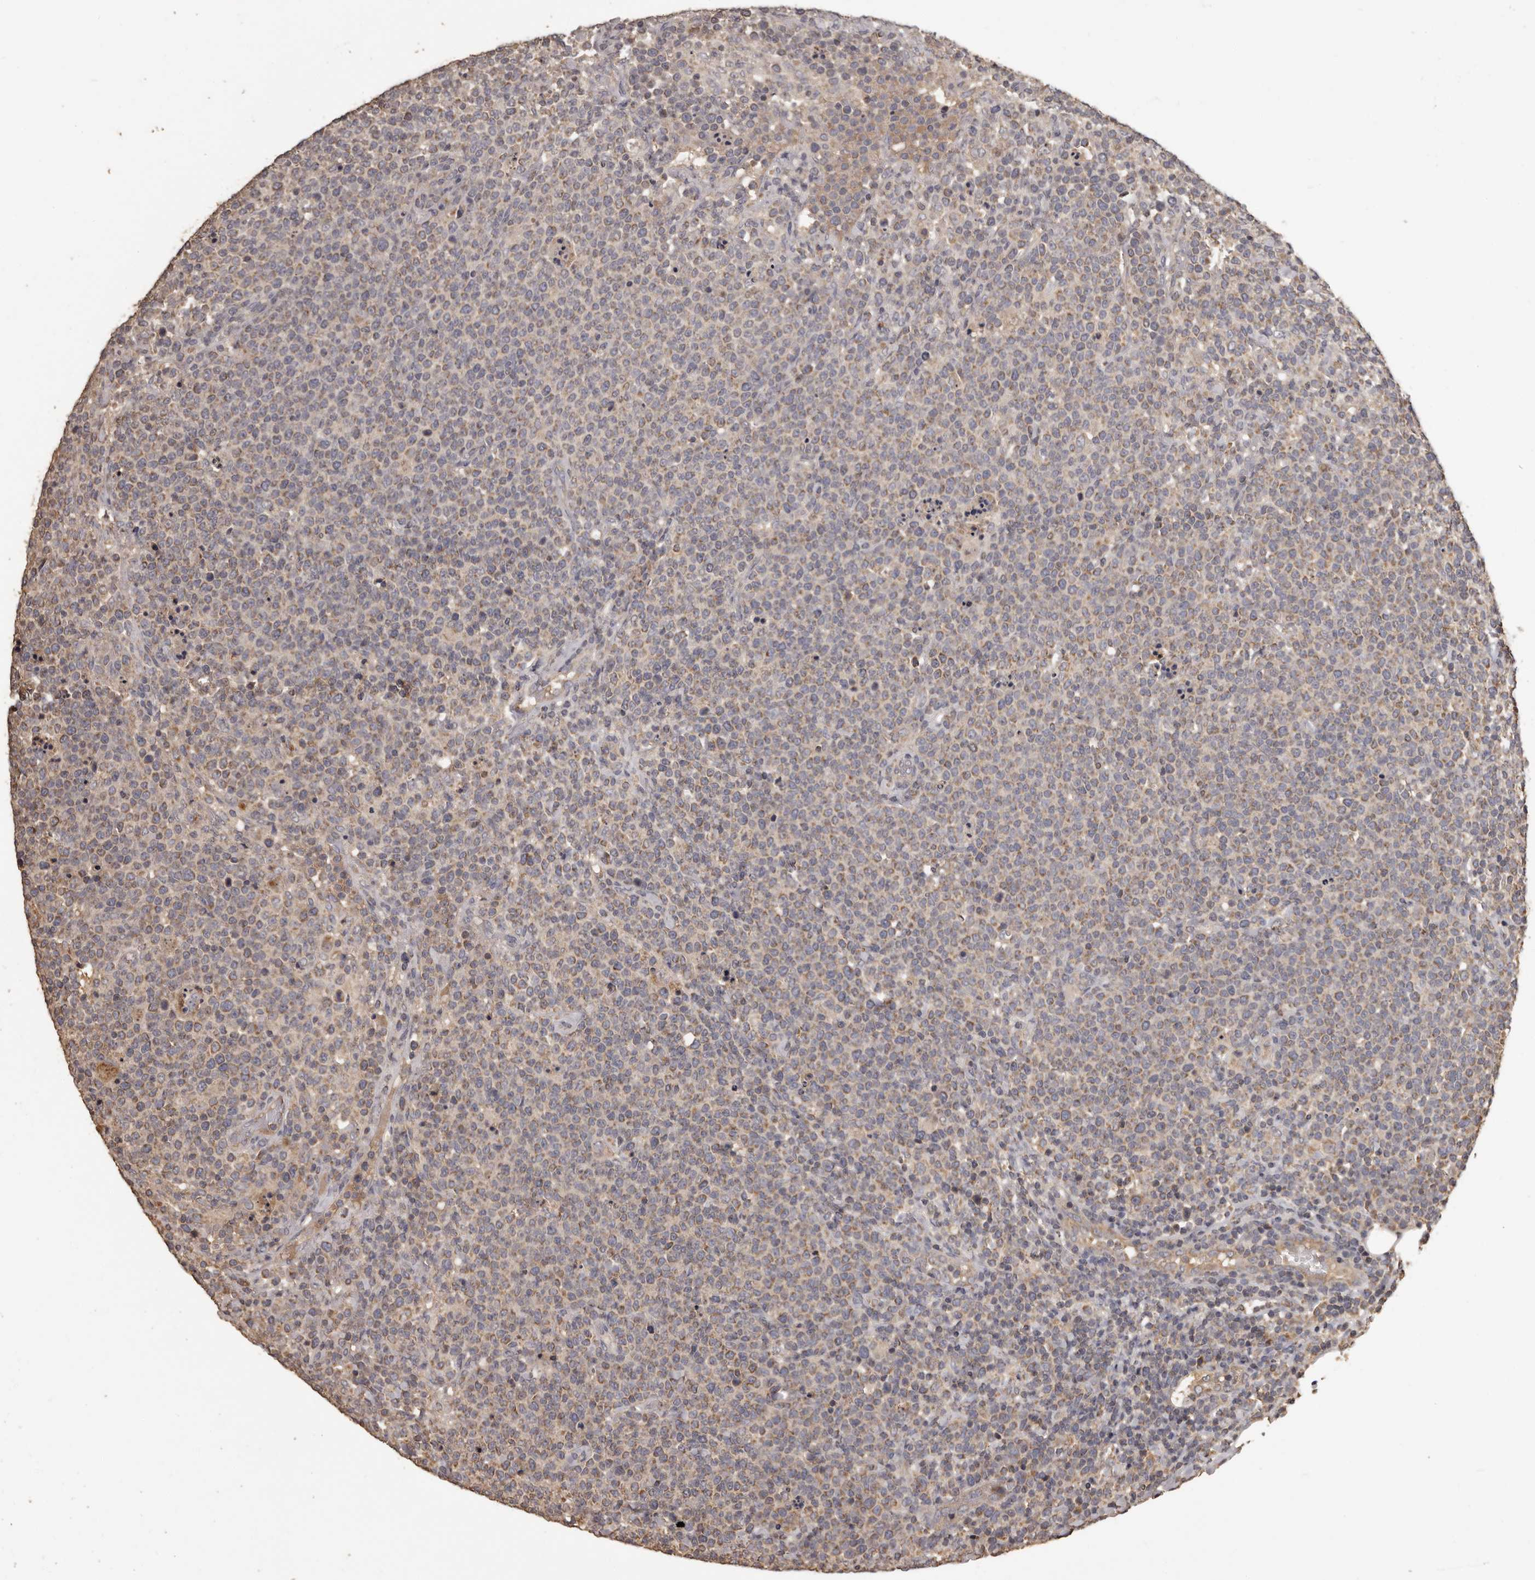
{"staining": {"intensity": "weak", "quantity": "25%-75%", "location": "cytoplasmic/membranous"}, "tissue": "lymphoma", "cell_type": "Tumor cells", "image_type": "cancer", "snomed": [{"axis": "morphology", "description": "Malignant lymphoma, non-Hodgkin's type, High grade"}, {"axis": "topography", "description": "Lymph node"}], "caption": "Human malignant lymphoma, non-Hodgkin's type (high-grade) stained with a brown dye displays weak cytoplasmic/membranous positive expression in about 25%-75% of tumor cells.", "gene": "MGAT5", "patient": {"sex": "male", "age": 61}}